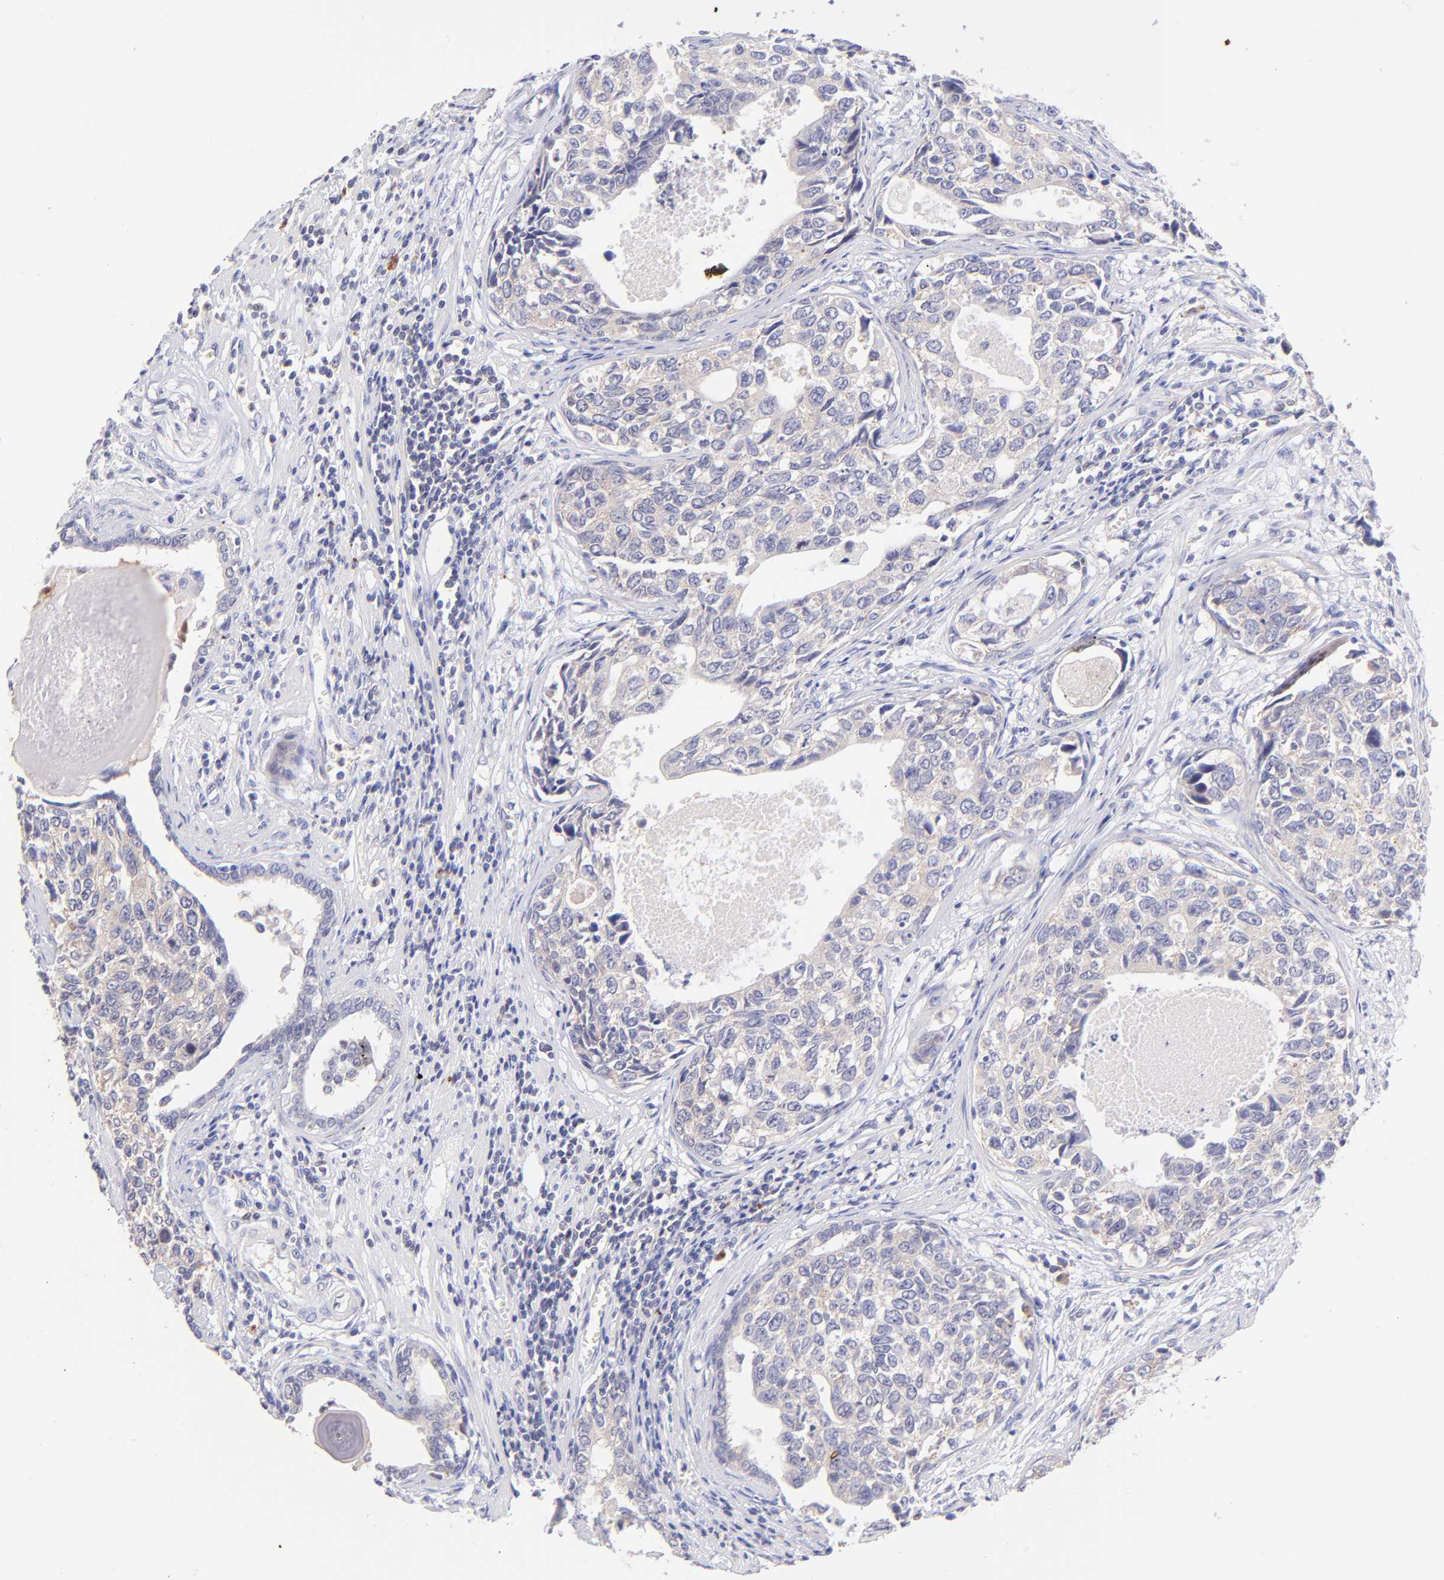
{"staining": {"intensity": "weak", "quantity": ">75%", "location": "cytoplasmic/membranous"}, "tissue": "urothelial cancer", "cell_type": "Tumor cells", "image_type": "cancer", "snomed": [{"axis": "morphology", "description": "Urothelial carcinoma, High grade"}, {"axis": "topography", "description": "Urinary bladder"}], "caption": "Immunohistochemistry (IHC) histopathology image of high-grade urothelial carcinoma stained for a protein (brown), which displays low levels of weak cytoplasmic/membranous expression in about >75% of tumor cells.", "gene": "RPL11", "patient": {"sex": "male", "age": 81}}